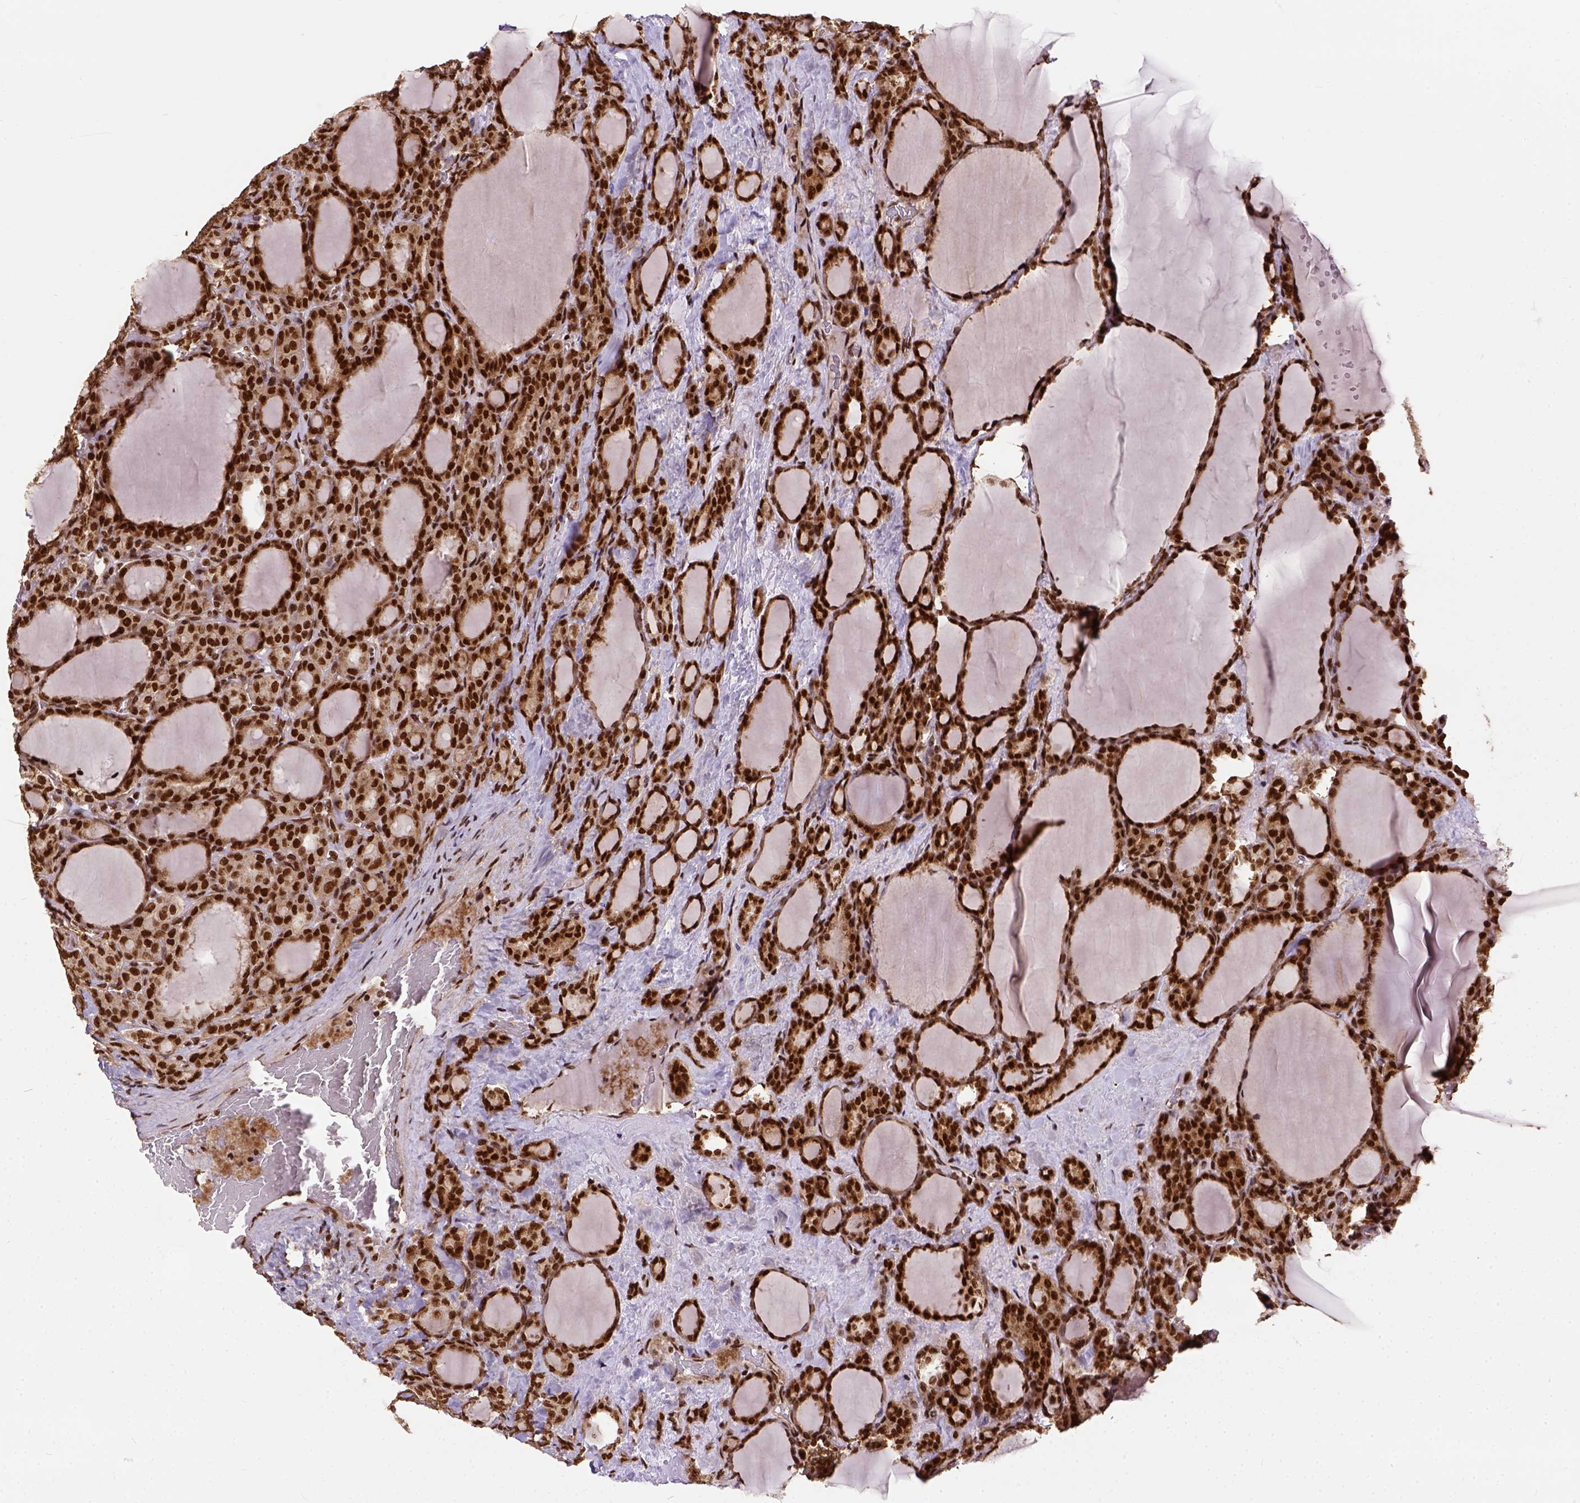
{"staining": {"intensity": "strong", "quantity": ">75%", "location": "nuclear"}, "tissue": "thyroid cancer", "cell_type": "Tumor cells", "image_type": "cancer", "snomed": [{"axis": "morphology", "description": "Normal tissue, NOS"}, {"axis": "morphology", "description": "Follicular adenoma carcinoma, NOS"}, {"axis": "topography", "description": "Thyroid gland"}], "caption": "Protein expression analysis of human thyroid follicular adenoma carcinoma reveals strong nuclear staining in approximately >75% of tumor cells.", "gene": "NACC1", "patient": {"sex": "female", "age": 31}}